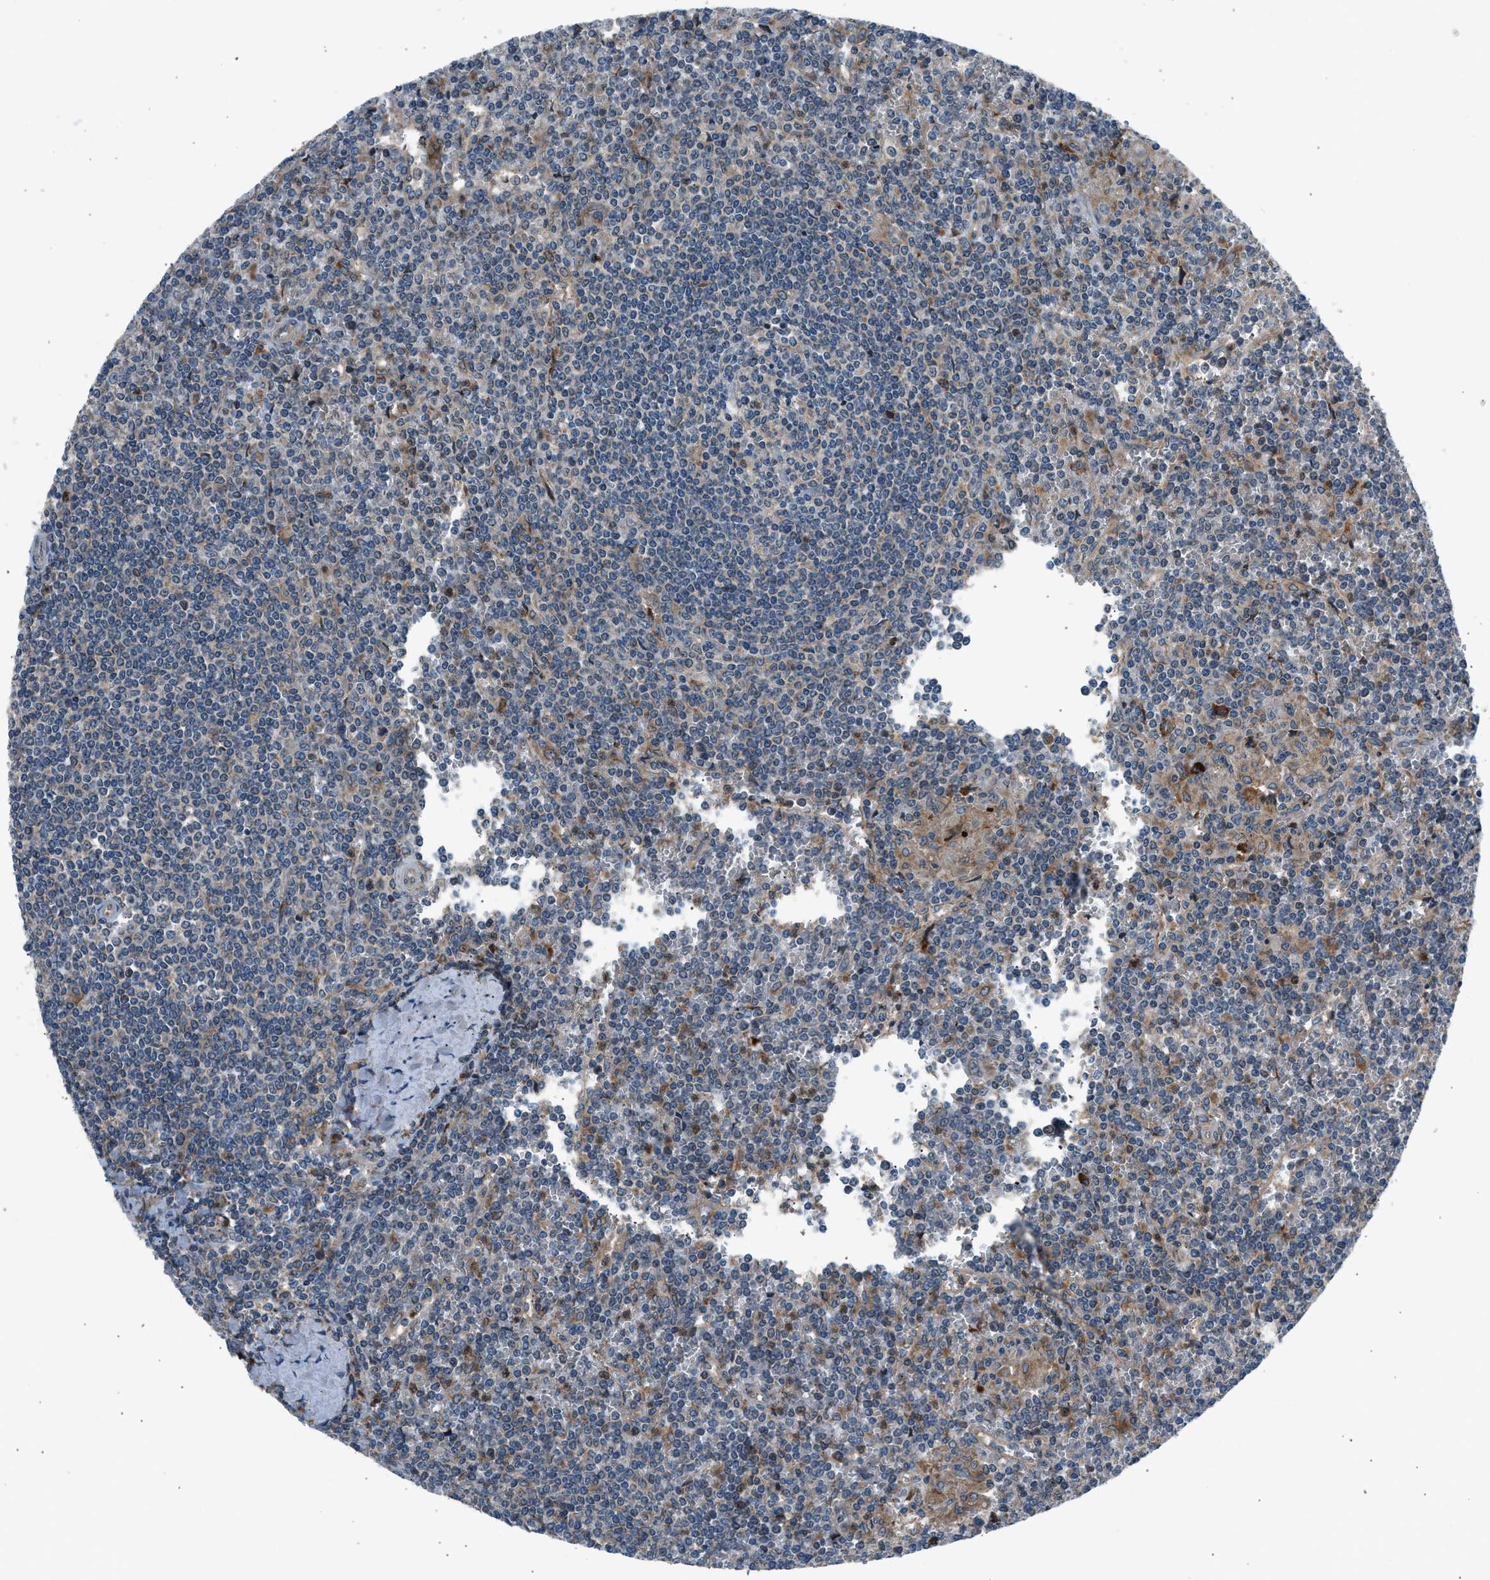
{"staining": {"intensity": "negative", "quantity": "none", "location": "none"}, "tissue": "lymphoma", "cell_type": "Tumor cells", "image_type": "cancer", "snomed": [{"axis": "morphology", "description": "Malignant lymphoma, non-Hodgkin's type, Low grade"}, {"axis": "topography", "description": "Spleen"}], "caption": "DAB (3,3'-diaminobenzidine) immunohistochemical staining of malignant lymphoma, non-Hodgkin's type (low-grade) shows no significant positivity in tumor cells.", "gene": "EDARADD", "patient": {"sex": "female", "age": 19}}